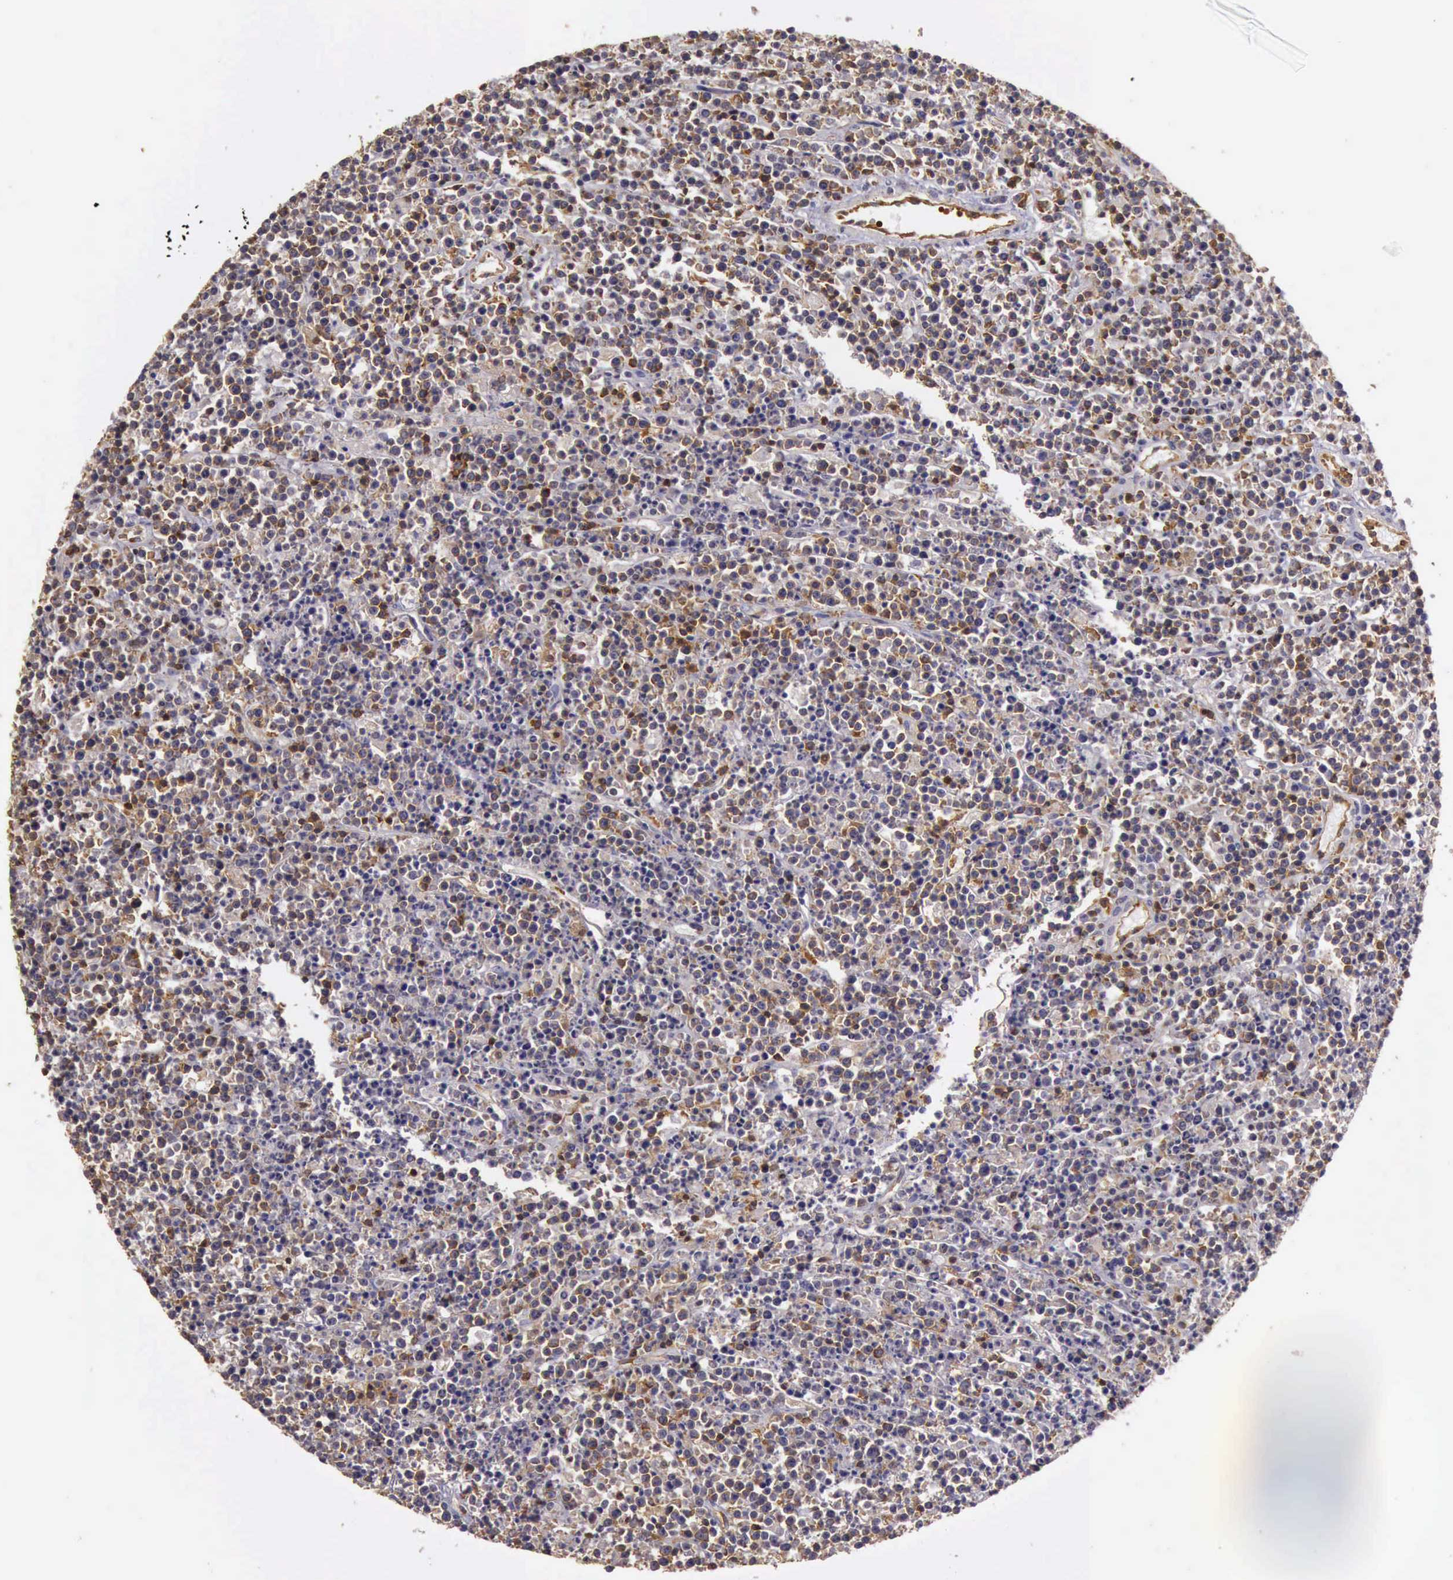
{"staining": {"intensity": "moderate", "quantity": "25%-75%", "location": "cytoplasmic/membranous"}, "tissue": "lymphoma", "cell_type": "Tumor cells", "image_type": "cancer", "snomed": [{"axis": "morphology", "description": "Malignant lymphoma, non-Hodgkin's type, High grade"}, {"axis": "topography", "description": "Ovary"}], "caption": "Protein analysis of high-grade malignant lymphoma, non-Hodgkin's type tissue reveals moderate cytoplasmic/membranous staining in about 25%-75% of tumor cells. The protein is stained brown, and the nuclei are stained in blue (DAB (3,3'-diaminobenzidine) IHC with brightfield microscopy, high magnification).", "gene": "ARHGAP4", "patient": {"sex": "female", "age": 56}}